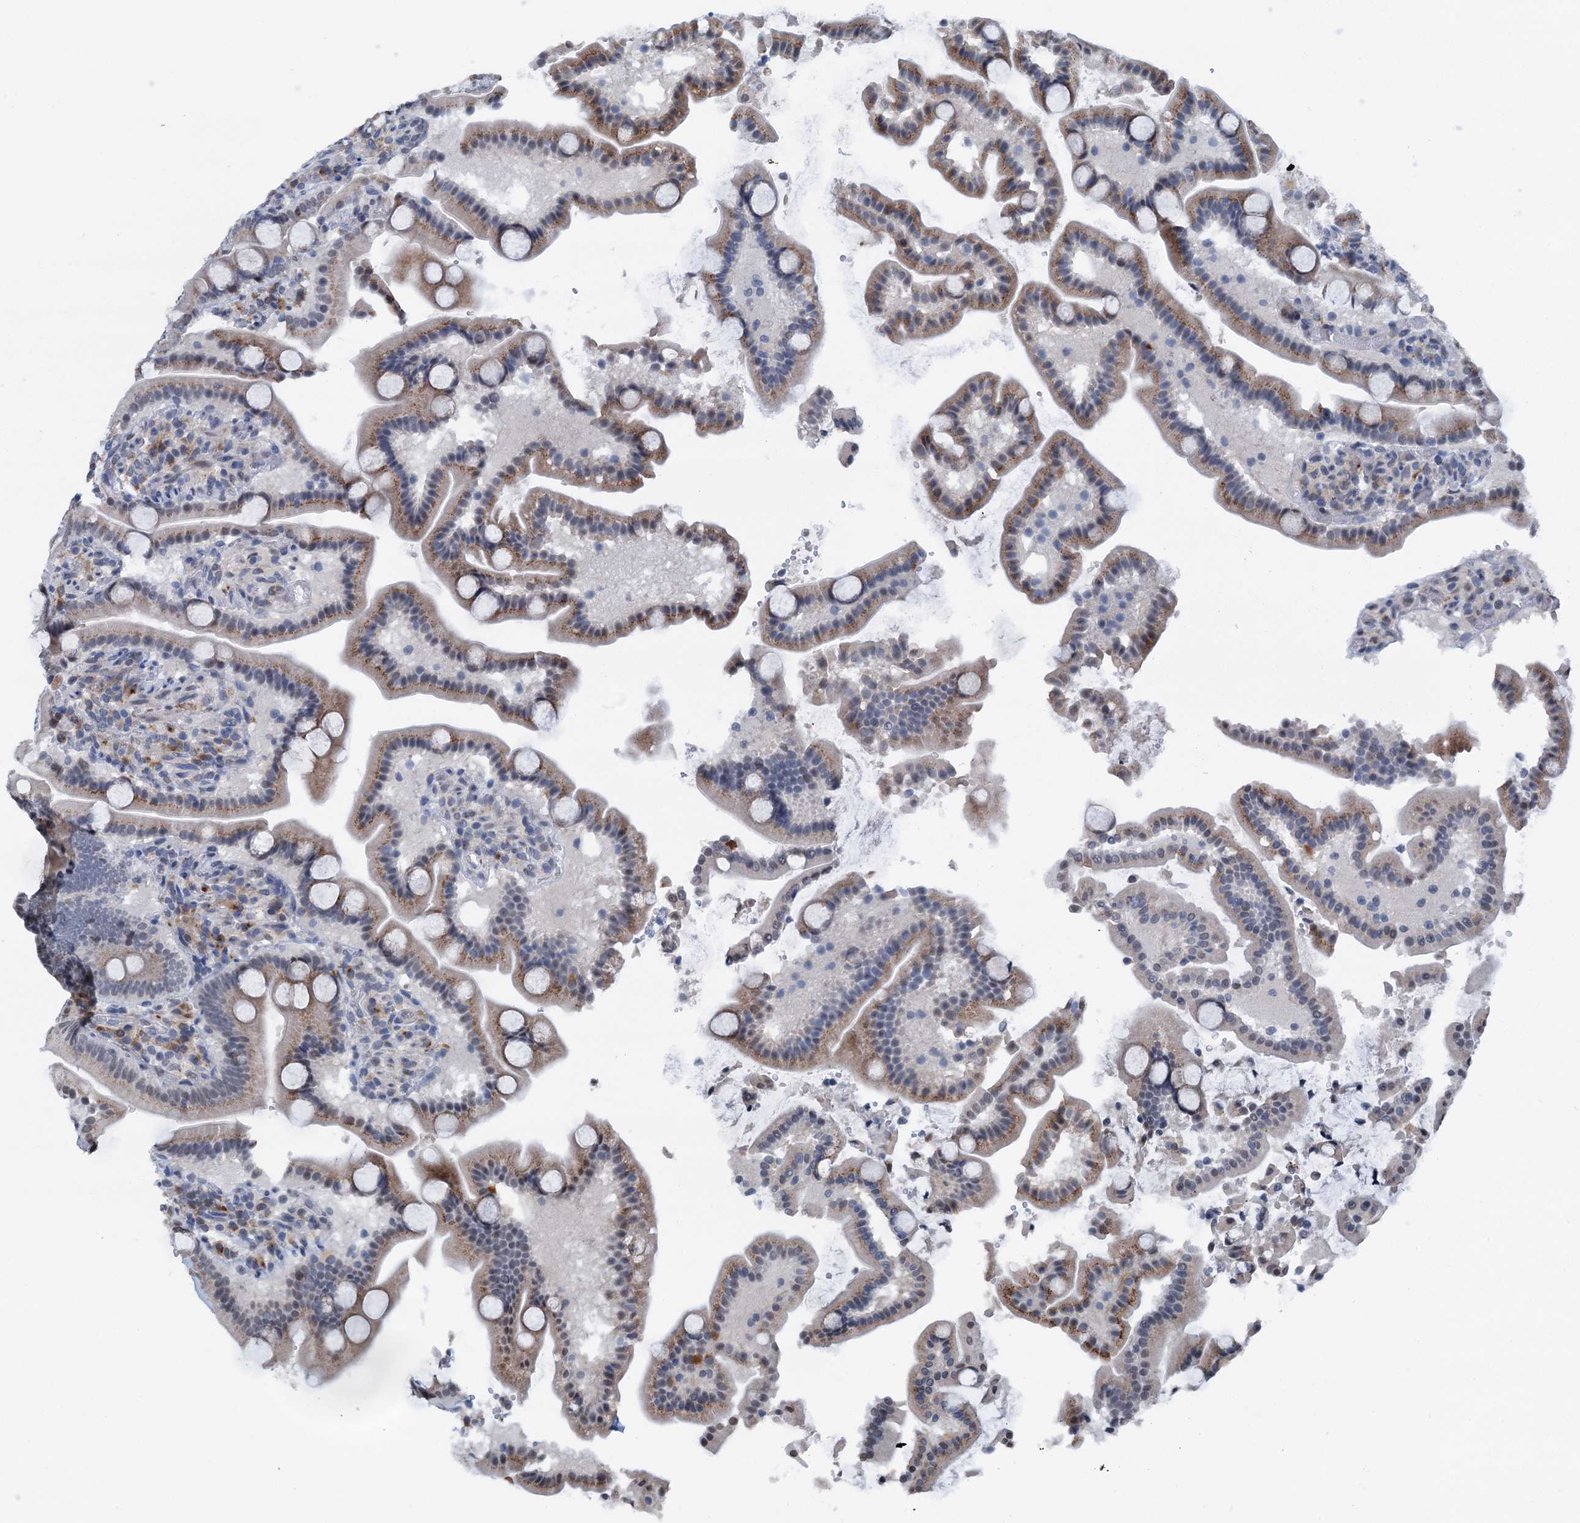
{"staining": {"intensity": "moderate", "quantity": "25%-75%", "location": "cytoplasmic/membranous"}, "tissue": "duodenum", "cell_type": "Glandular cells", "image_type": "normal", "snomed": [{"axis": "morphology", "description": "Normal tissue, NOS"}, {"axis": "topography", "description": "Duodenum"}], "caption": "Immunohistochemical staining of normal human duodenum exhibits moderate cytoplasmic/membranous protein staining in approximately 25%-75% of glandular cells.", "gene": "SHLD1", "patient": {"sex": "male", "age": 55}}